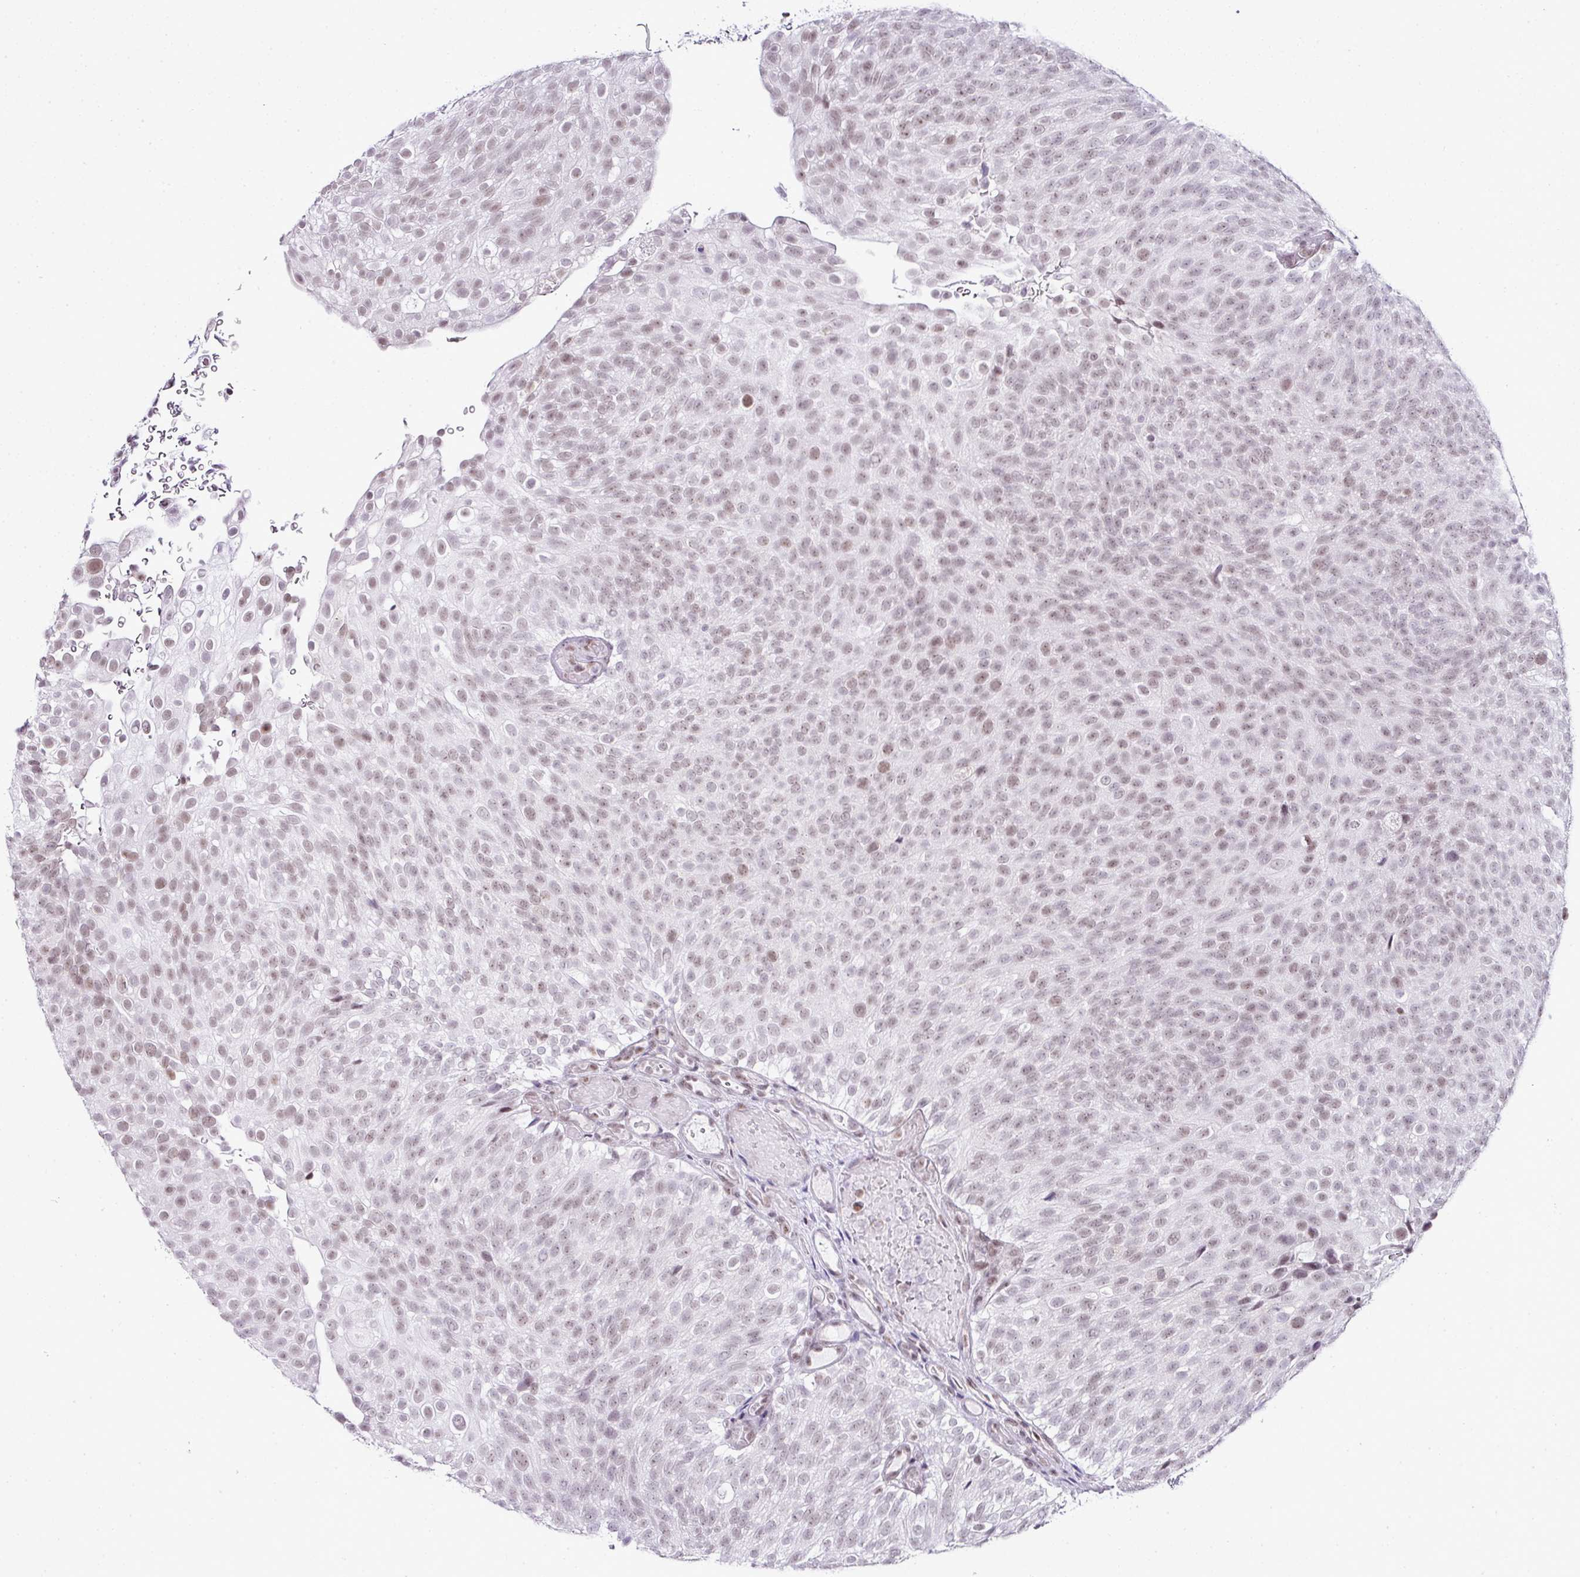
{"staining": {"intensity": "weak", "quantity": "25%-75%", "location": "nuclear"}, "tissue": "urothelial cancer", "cell_type": "Tumor cells", "image_type": "cancer", "snomed": [{"axis": "morphology", "description": "Urothelial carcinoma, Low grade"}, {"axis": "topography", "description": "Urinary bladder"}], "caption": "An image showing weak nuclear expression in about 25%-75% of tumor cells in urothelial carcinoma (low-grade), as visualized by brown immunohistochemical staining.", "gene": "FAM32A", "patient": {"sex": "male", "age": 78}}